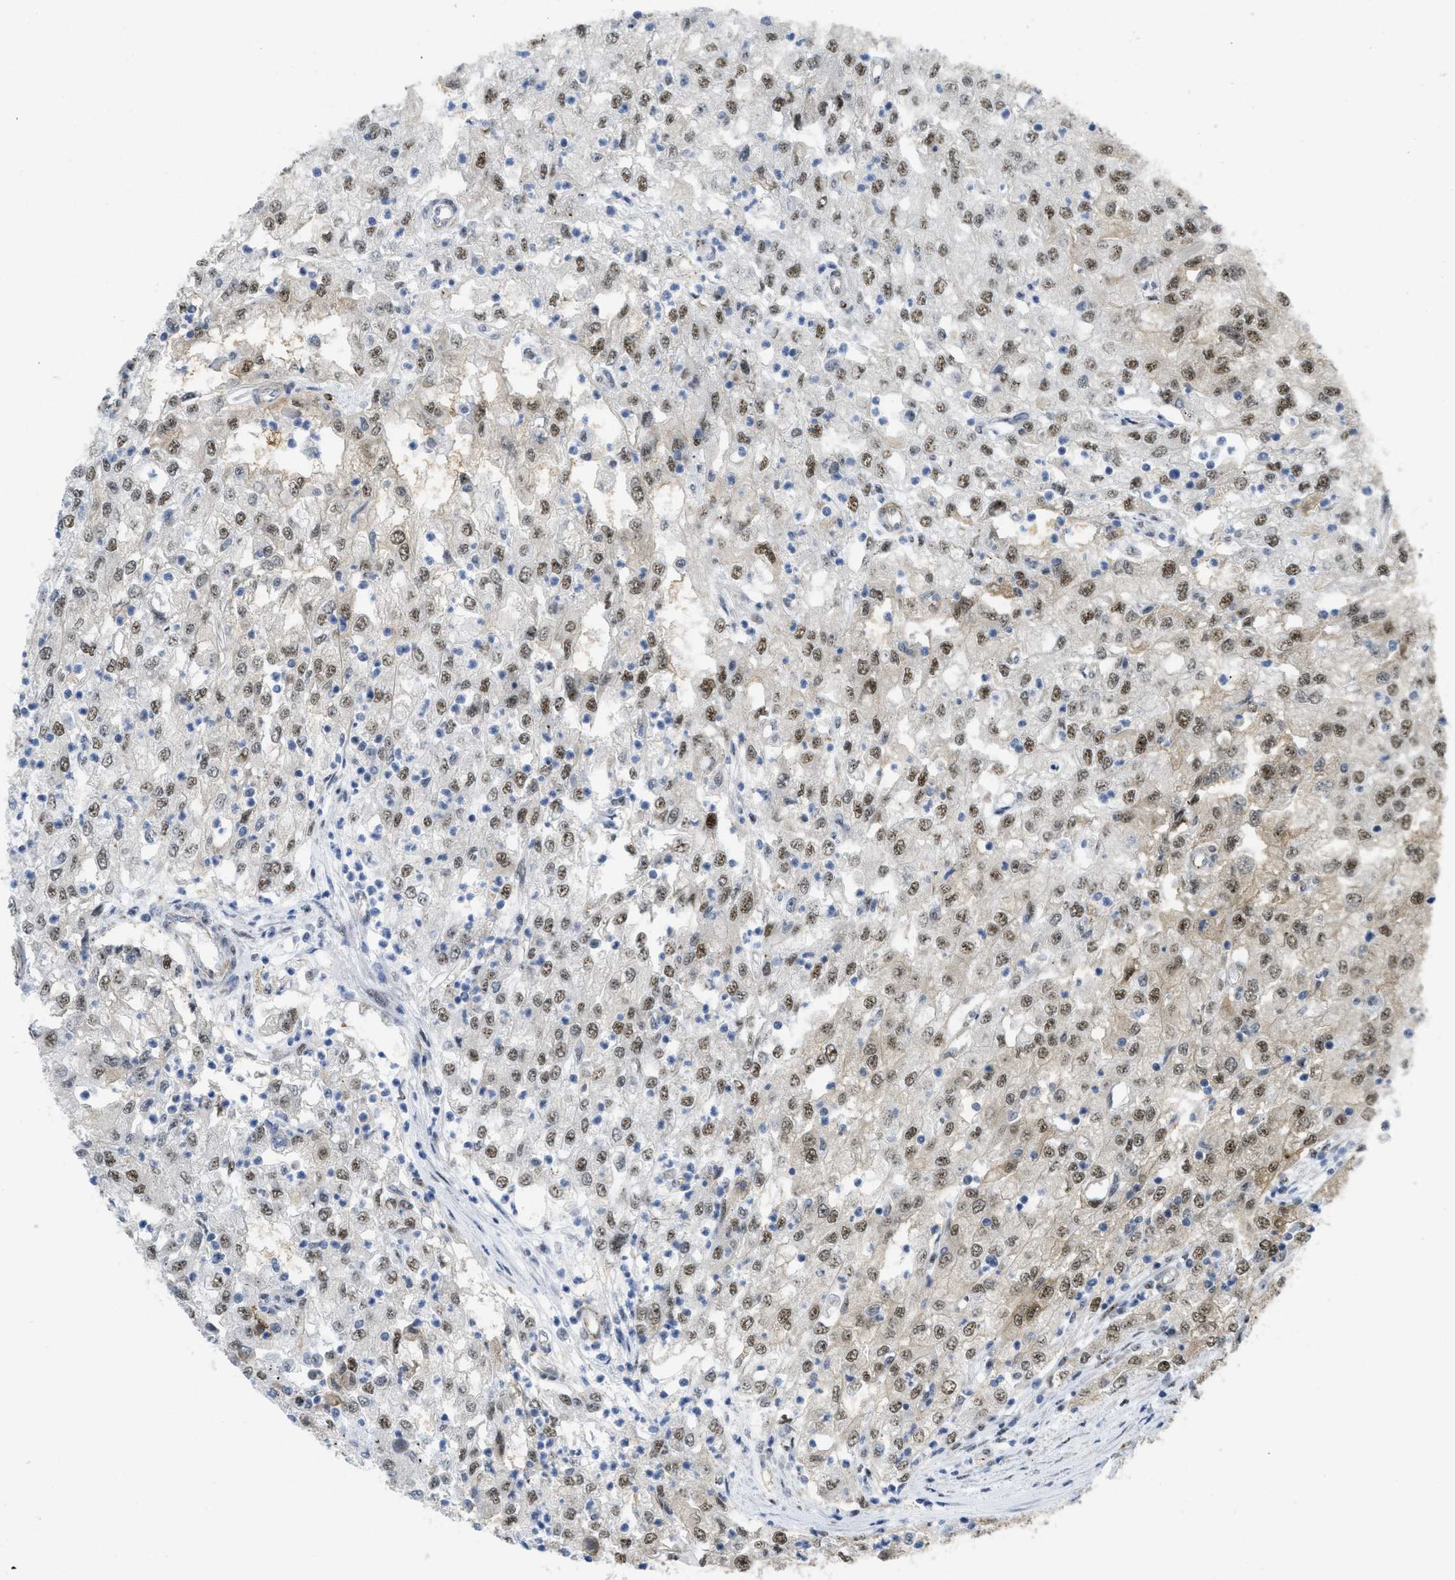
{"staining": {"intensity": "moderate", "quantity": ">75%", "location": "nuclear"}, "tissue": "renal cancer", "cell_type": "Tumor cells", "image_type": "cancer", "snomed": [{"axis": "morphology", "description": "Adenocarcinoma, NOS"}, {"axis": "topography", "description": "Kidney"}], "caption": "Immunohistochemistry (IHC) image of renal cancer (adenocarcinoma) stained for a protein (brown), which shows medium levels of moderate nuclear positivity in approximately >75% of tumor cells.", "gene": "LRRC8B", "patient": {"sex": "female", "age": 54}}